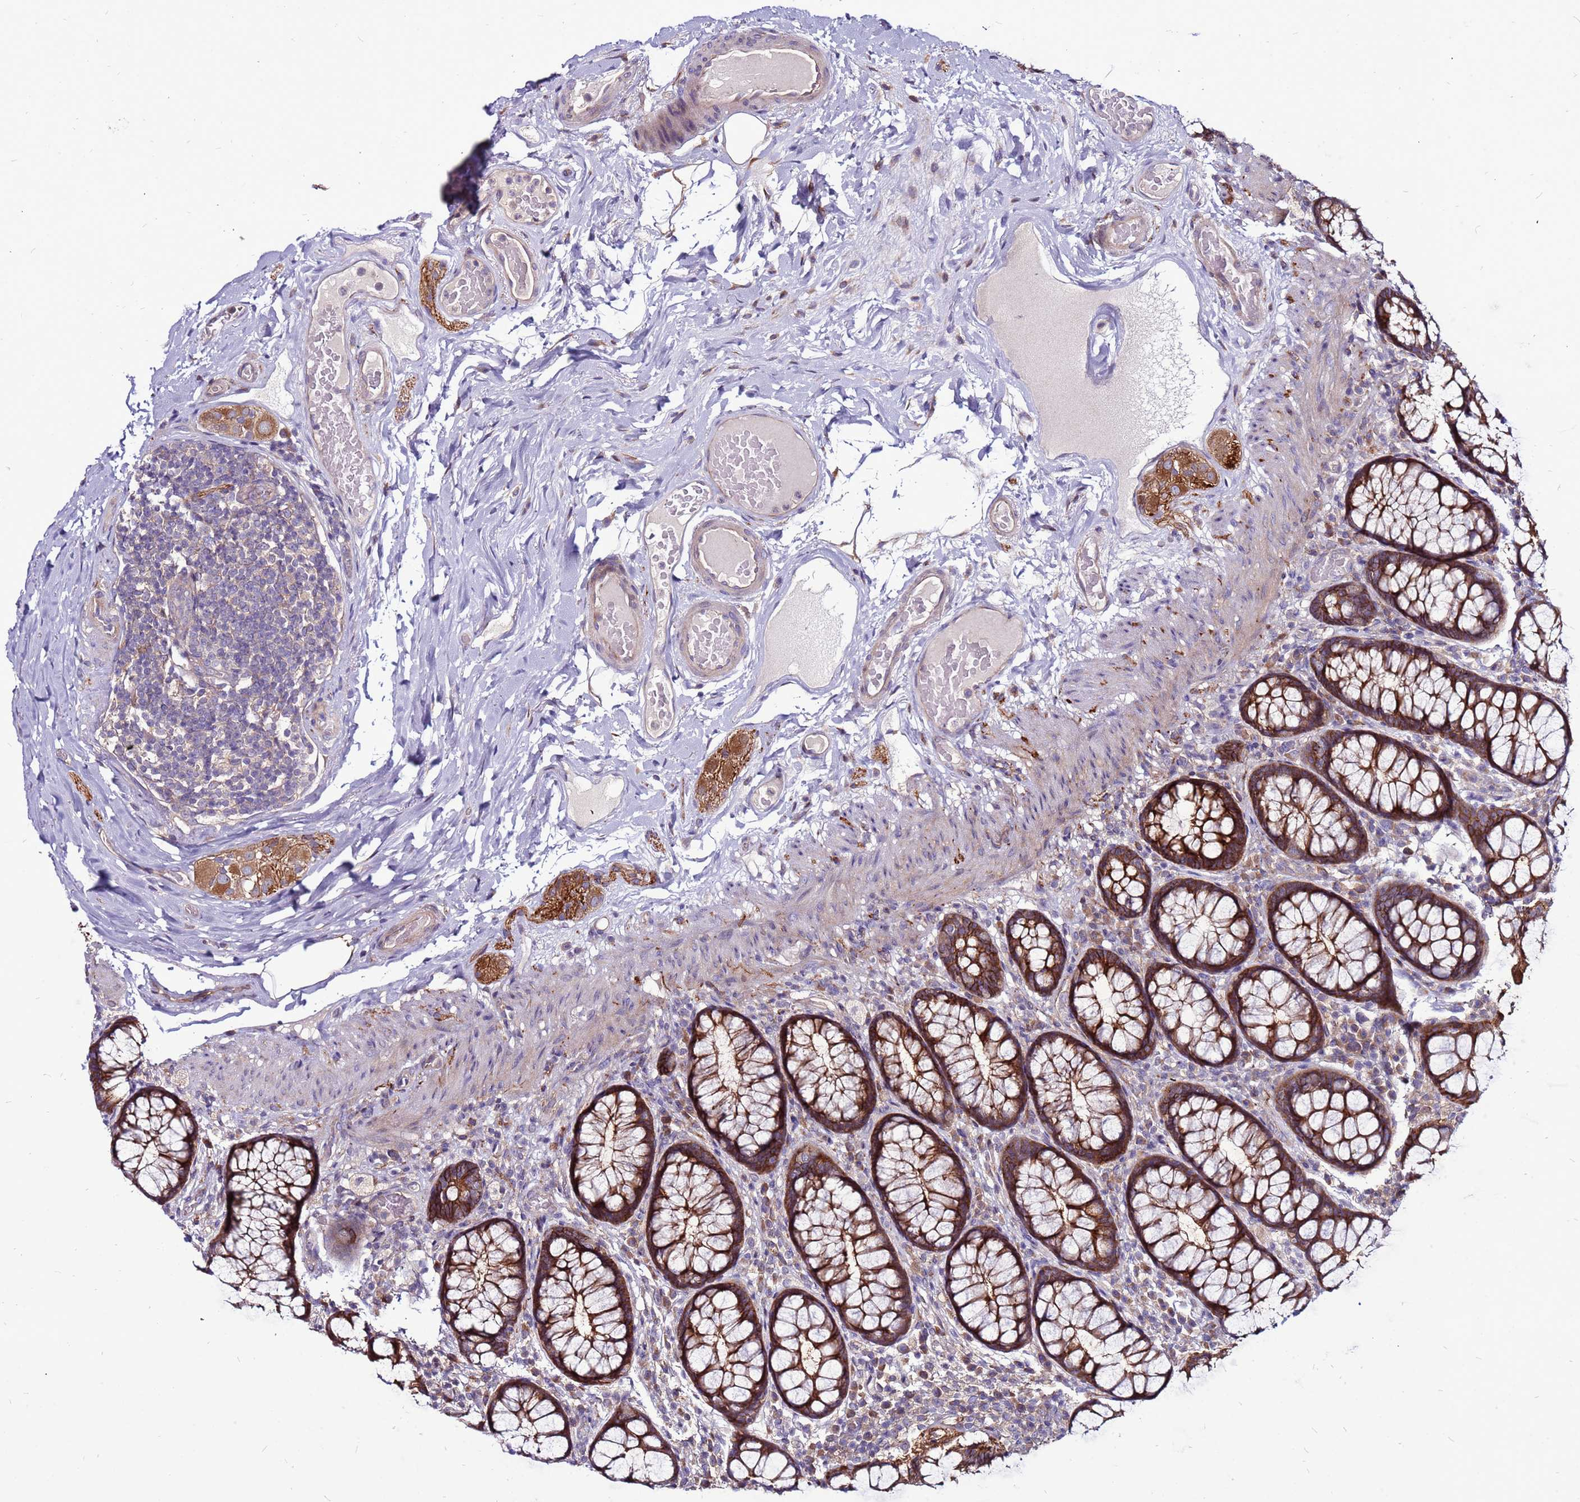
{"staining": {"intensity": "strong", "quantity": ">75%", "location": "cytoplasmic/membranous"}, "tissue": "rectum", "cell_type": "Glandular cells", "image_type": "normal", "snomed": [{"axis": "morphology", "description": "Normal tissue, NOS"}, {"axis": "topography", "description": "Rectum"}], "caption": "Approximately >75% of glandular cells in normal human rectum show strong cytoplasmic/membranous protein positivity as visualized by brown immunohistochemical staining.", "gene": "GPN3", "patient": {"sex": "male", "age": 83}}